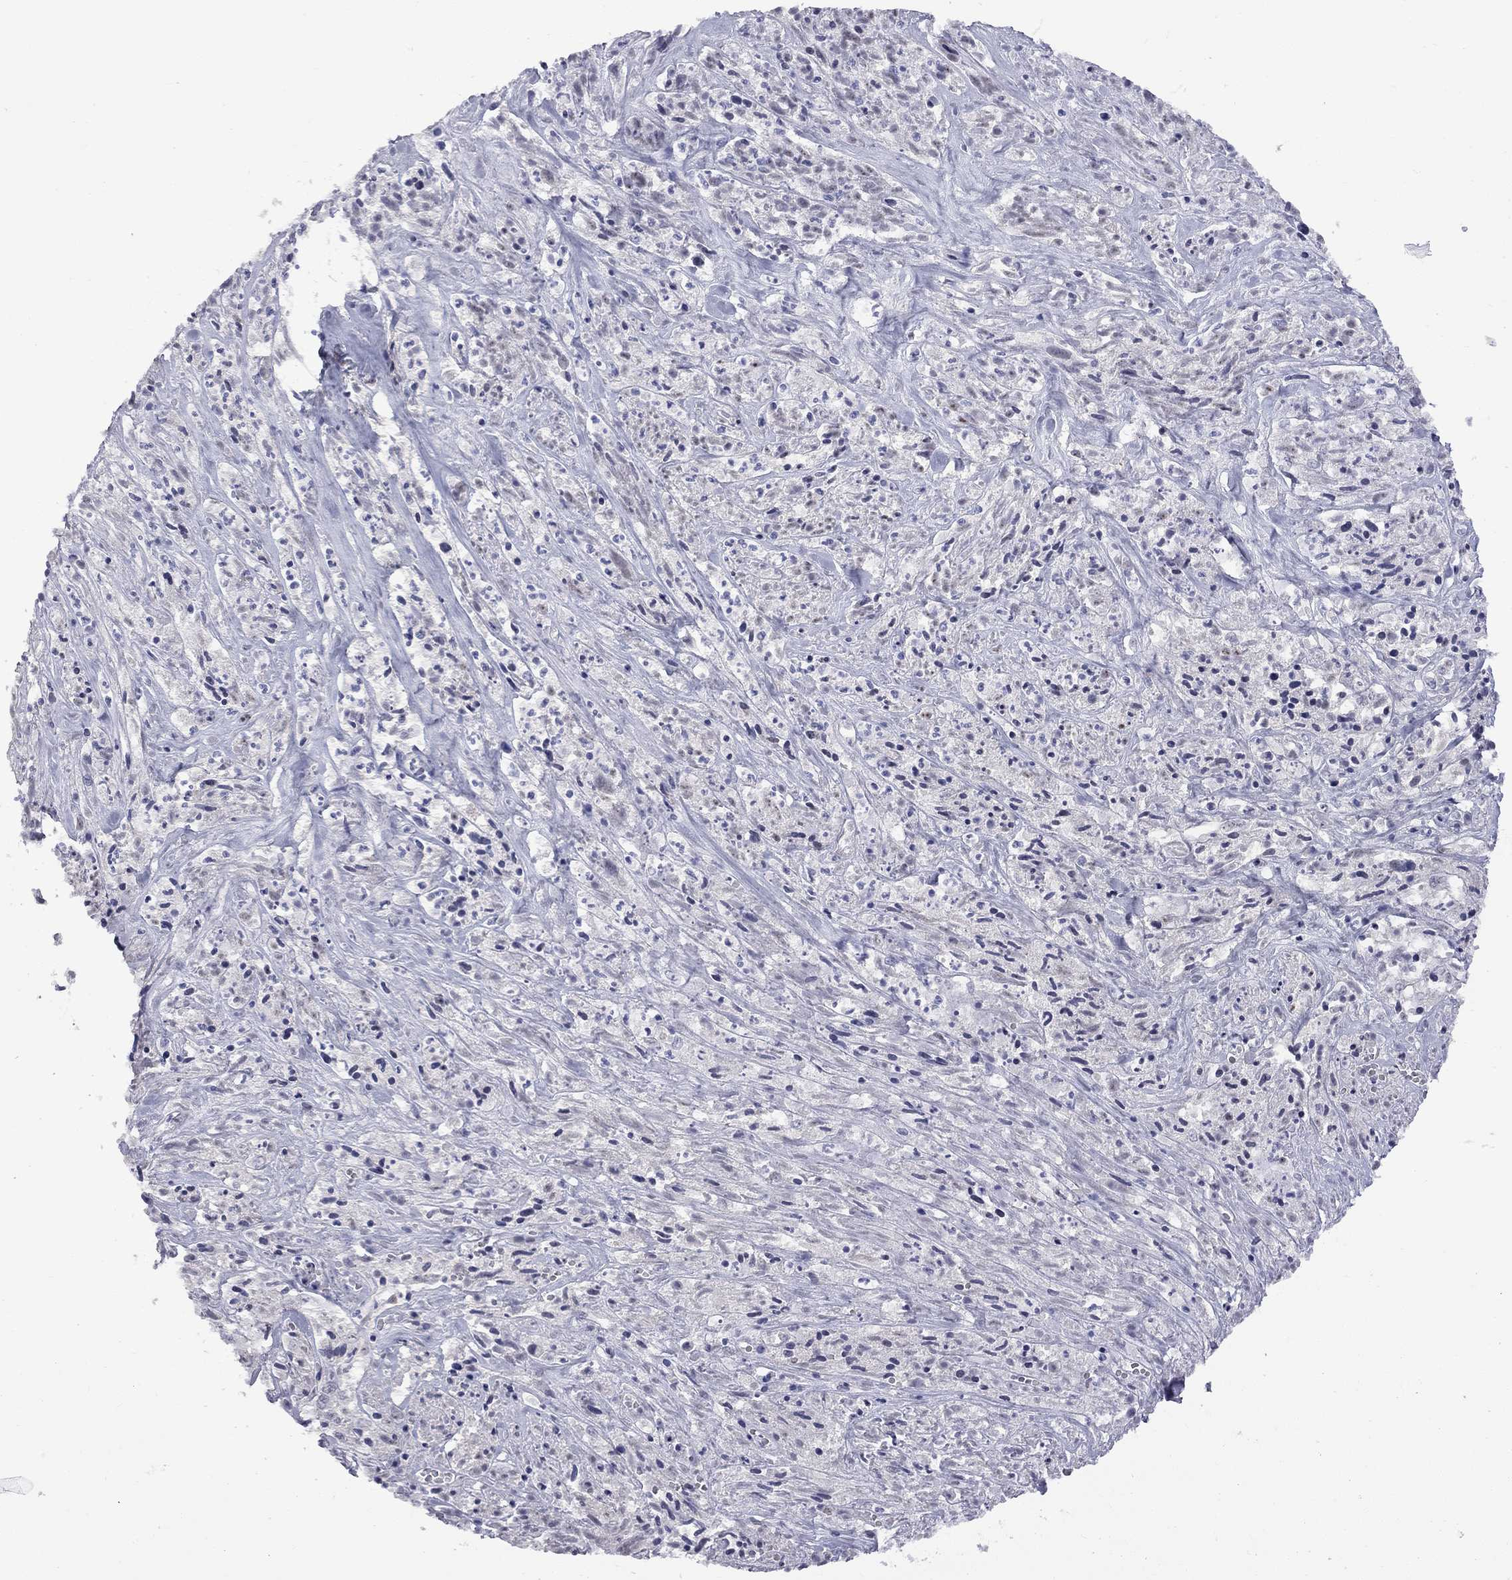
{"staining": {"intensity": "negative", "quantity": "none", "location": "none"}, "tissue": "melanoma", "cell_type": "Tumor cells", "image_type": "cancer", "snomed": [{"axis": "morphology", "description": "Malignant melanoma, NOS"}, {"axis": "topography", "description": "Skin"}], "caption": "This histopathology image is of malignant melanoma stained with IHC to label a protein in brown with the nuclei are counter-stained blue. There is no expression in tumor cells.", "gene": "GSG1L", "patient": {"sex": "female", "age": 91}}